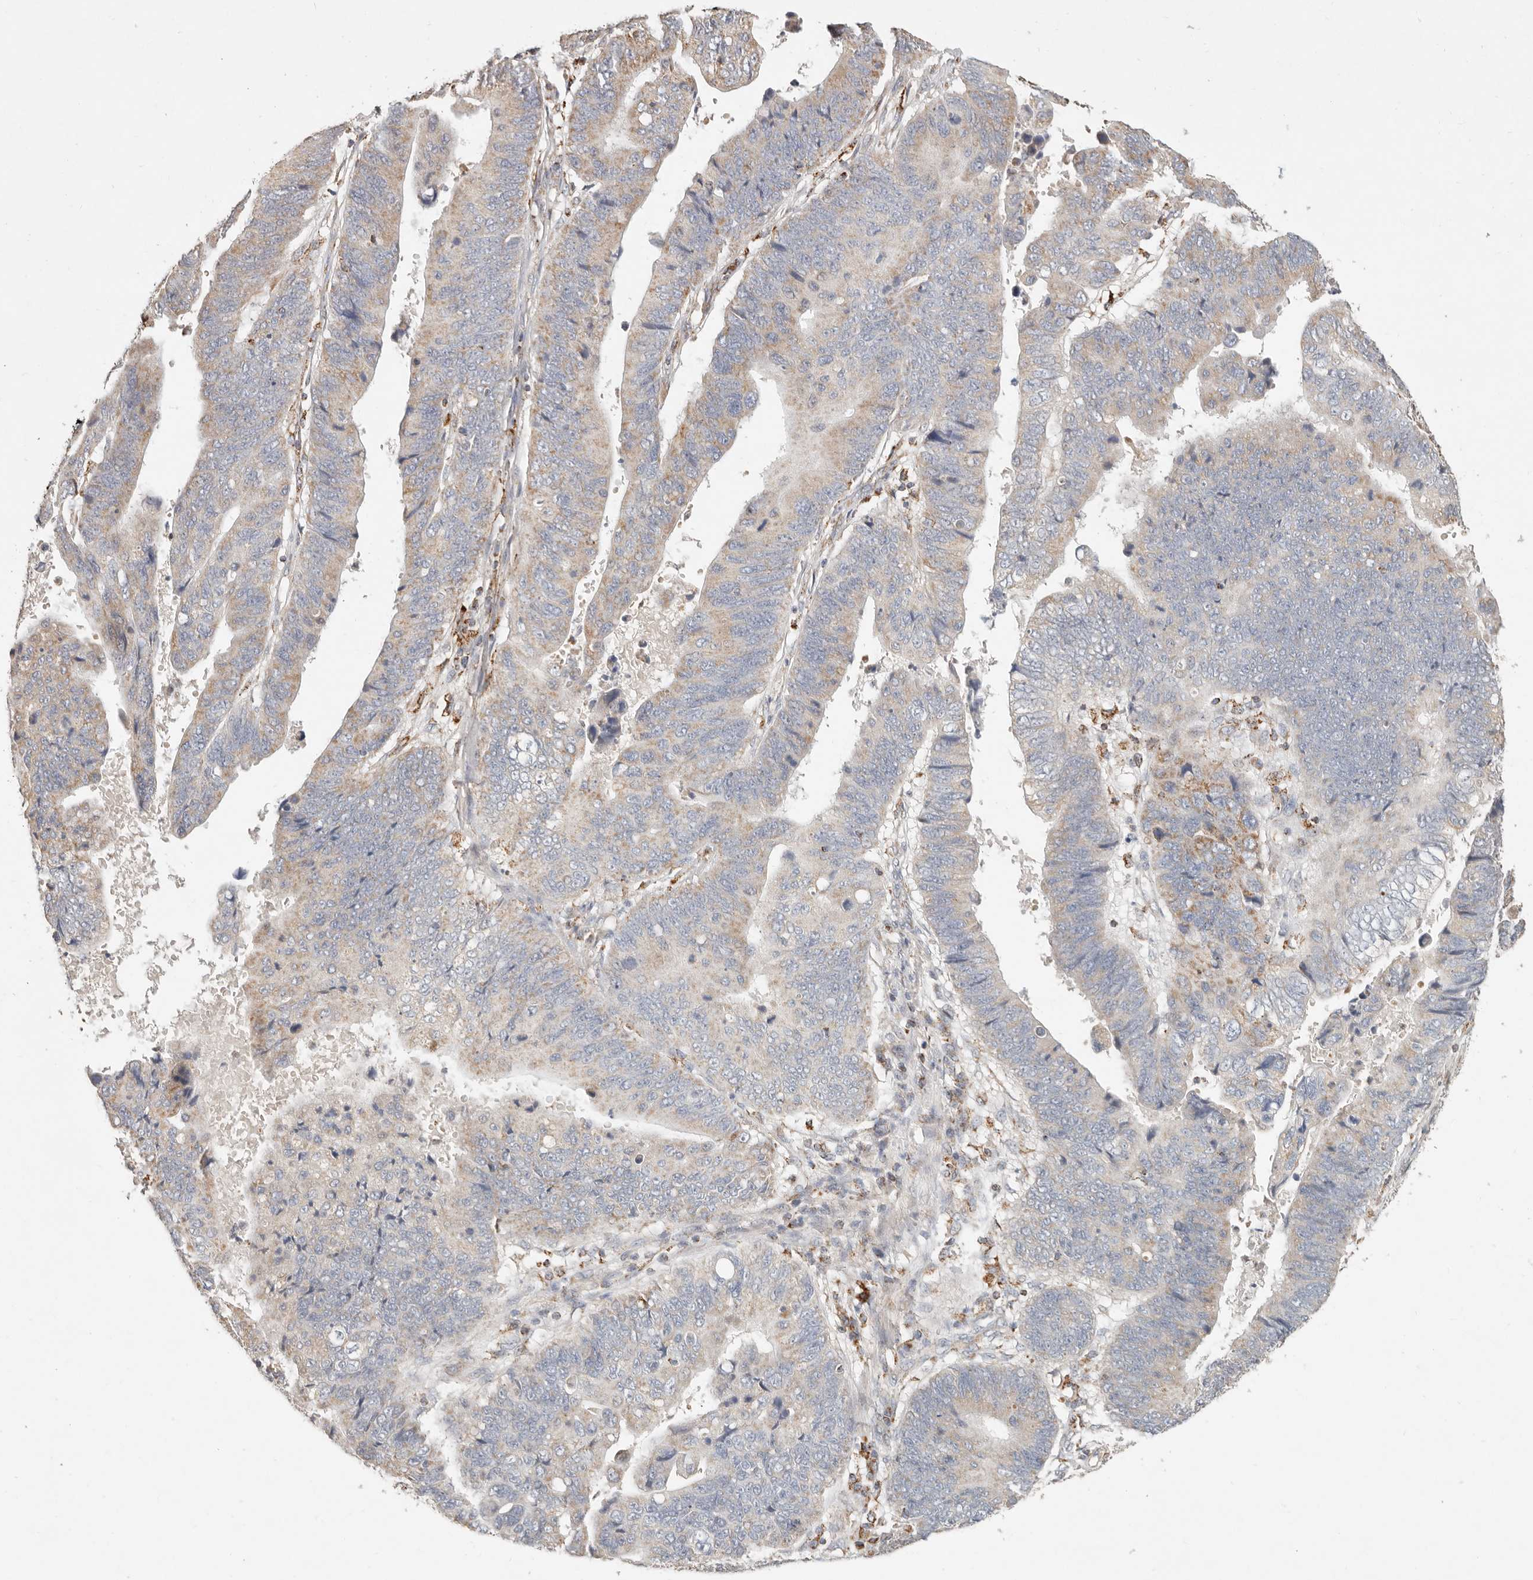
{"staining": {"intensity": "moderate", "quantity": "<25%", "location": "cytoplasmic/membranous"}, "tissue": "stomach cancer", "cell_type": "Tumor cells", "image_type": "cancer", "snomed": [{"axis": "morphology", "description": "Adenocarcinoma, NOS"}, {"axis": "topography", "description": "Stomach"}], "caption": "Adenocarcinoma (stomach) tissue shows moderate cytoplasmic/membranous expression in approximately <25% of tumor cells, visualized by immunohistochemistry. (IHC, brightfield microscopy, high magnification).", "gene": "ARHGEF10L", "patient": {"sex": "male", "age": 59}}